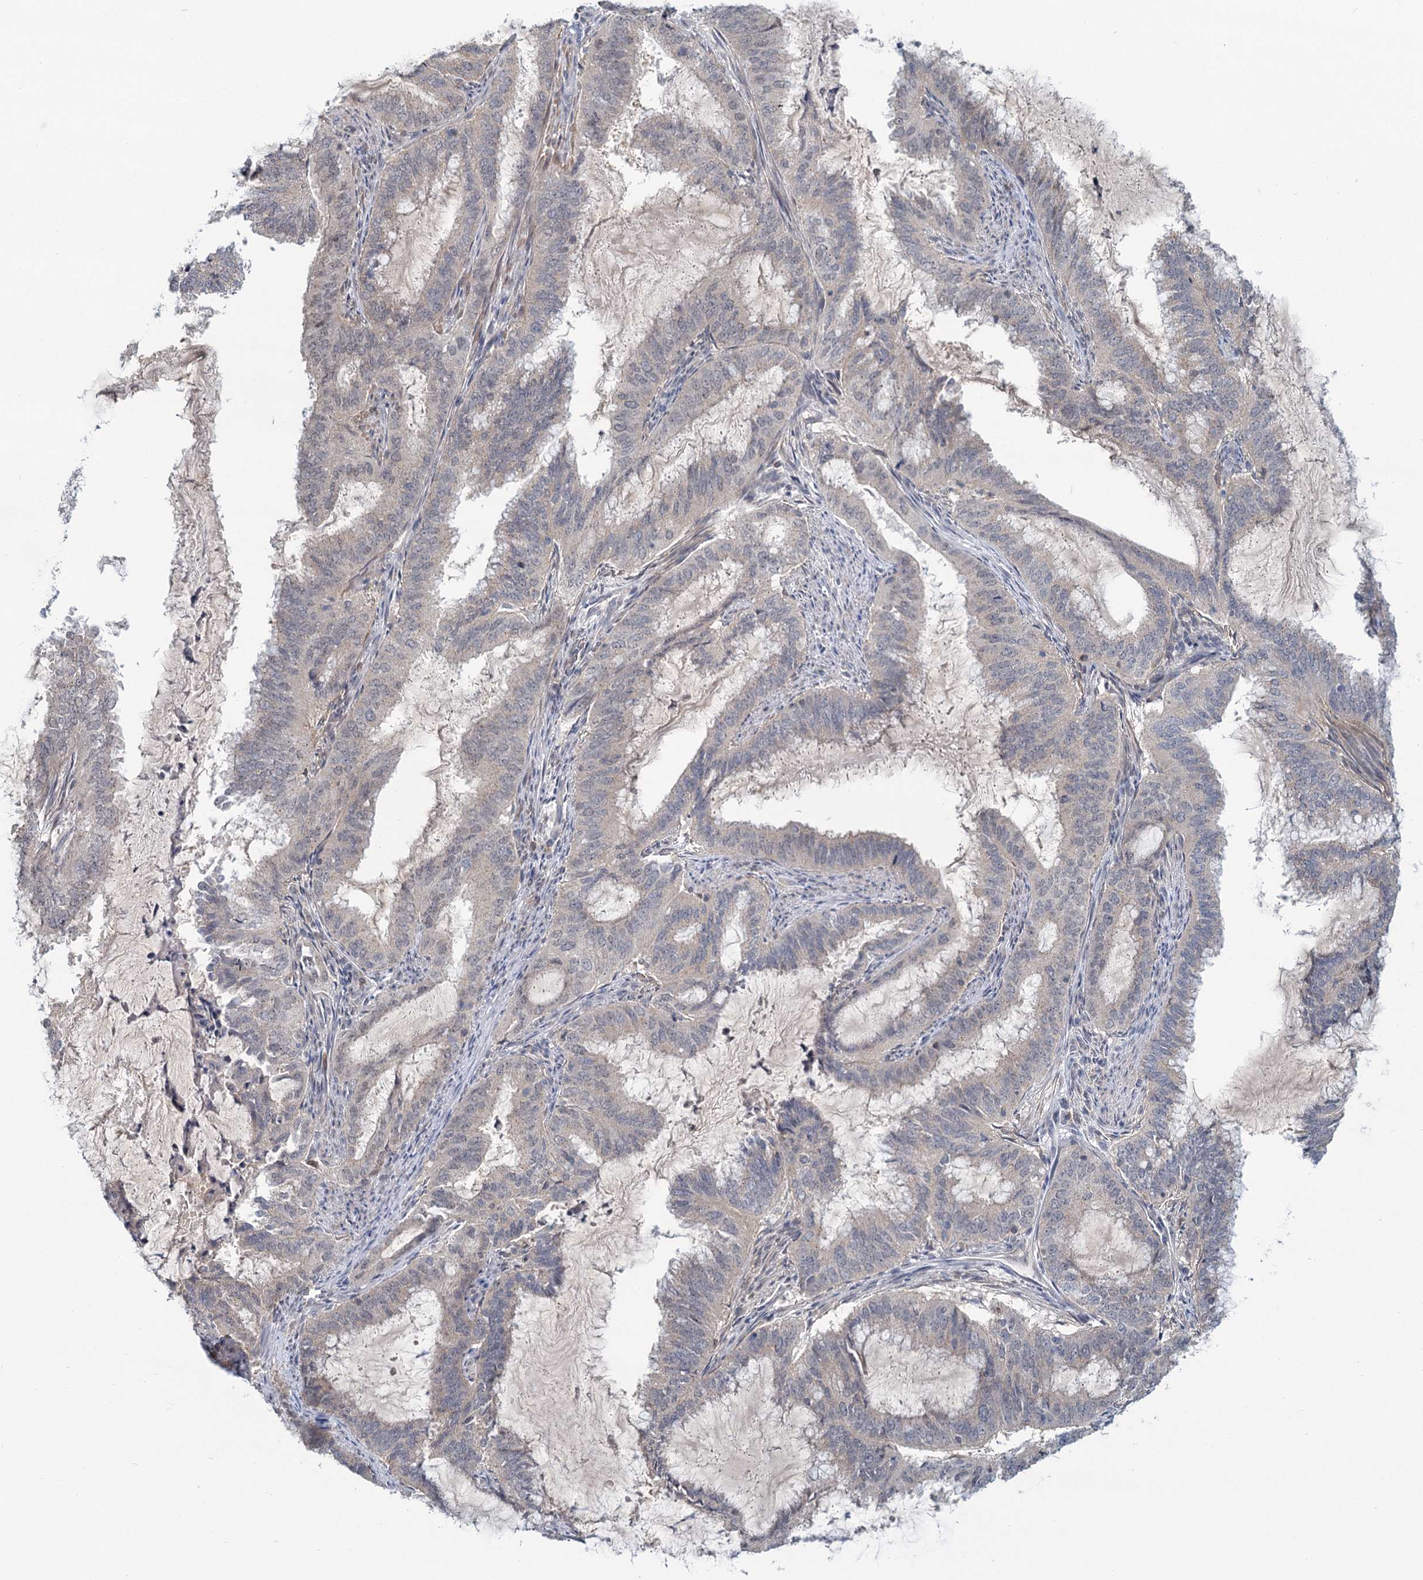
{"staining": {"intensity": "negative", "quantity": "none", "location": "none"}, "tissue": "endometrial cancer", "cell_type": "Tumor cells", "image_type": "cancer", "snomed": [{"axis": "morphology", "description": "Adenocarcinoma, NOS"}, {"axis": "topography", "description": "Endometrium"}], "caption": "An image of human endometrial adenocarcinoma is negative for staining in tumor cells. (DAB (3,3'-diaminobenzidine) immunohistochemistry with hematoxylin counter stain).", "gene": "STAP1", "patient": {"sex": "female", "age": 51}}